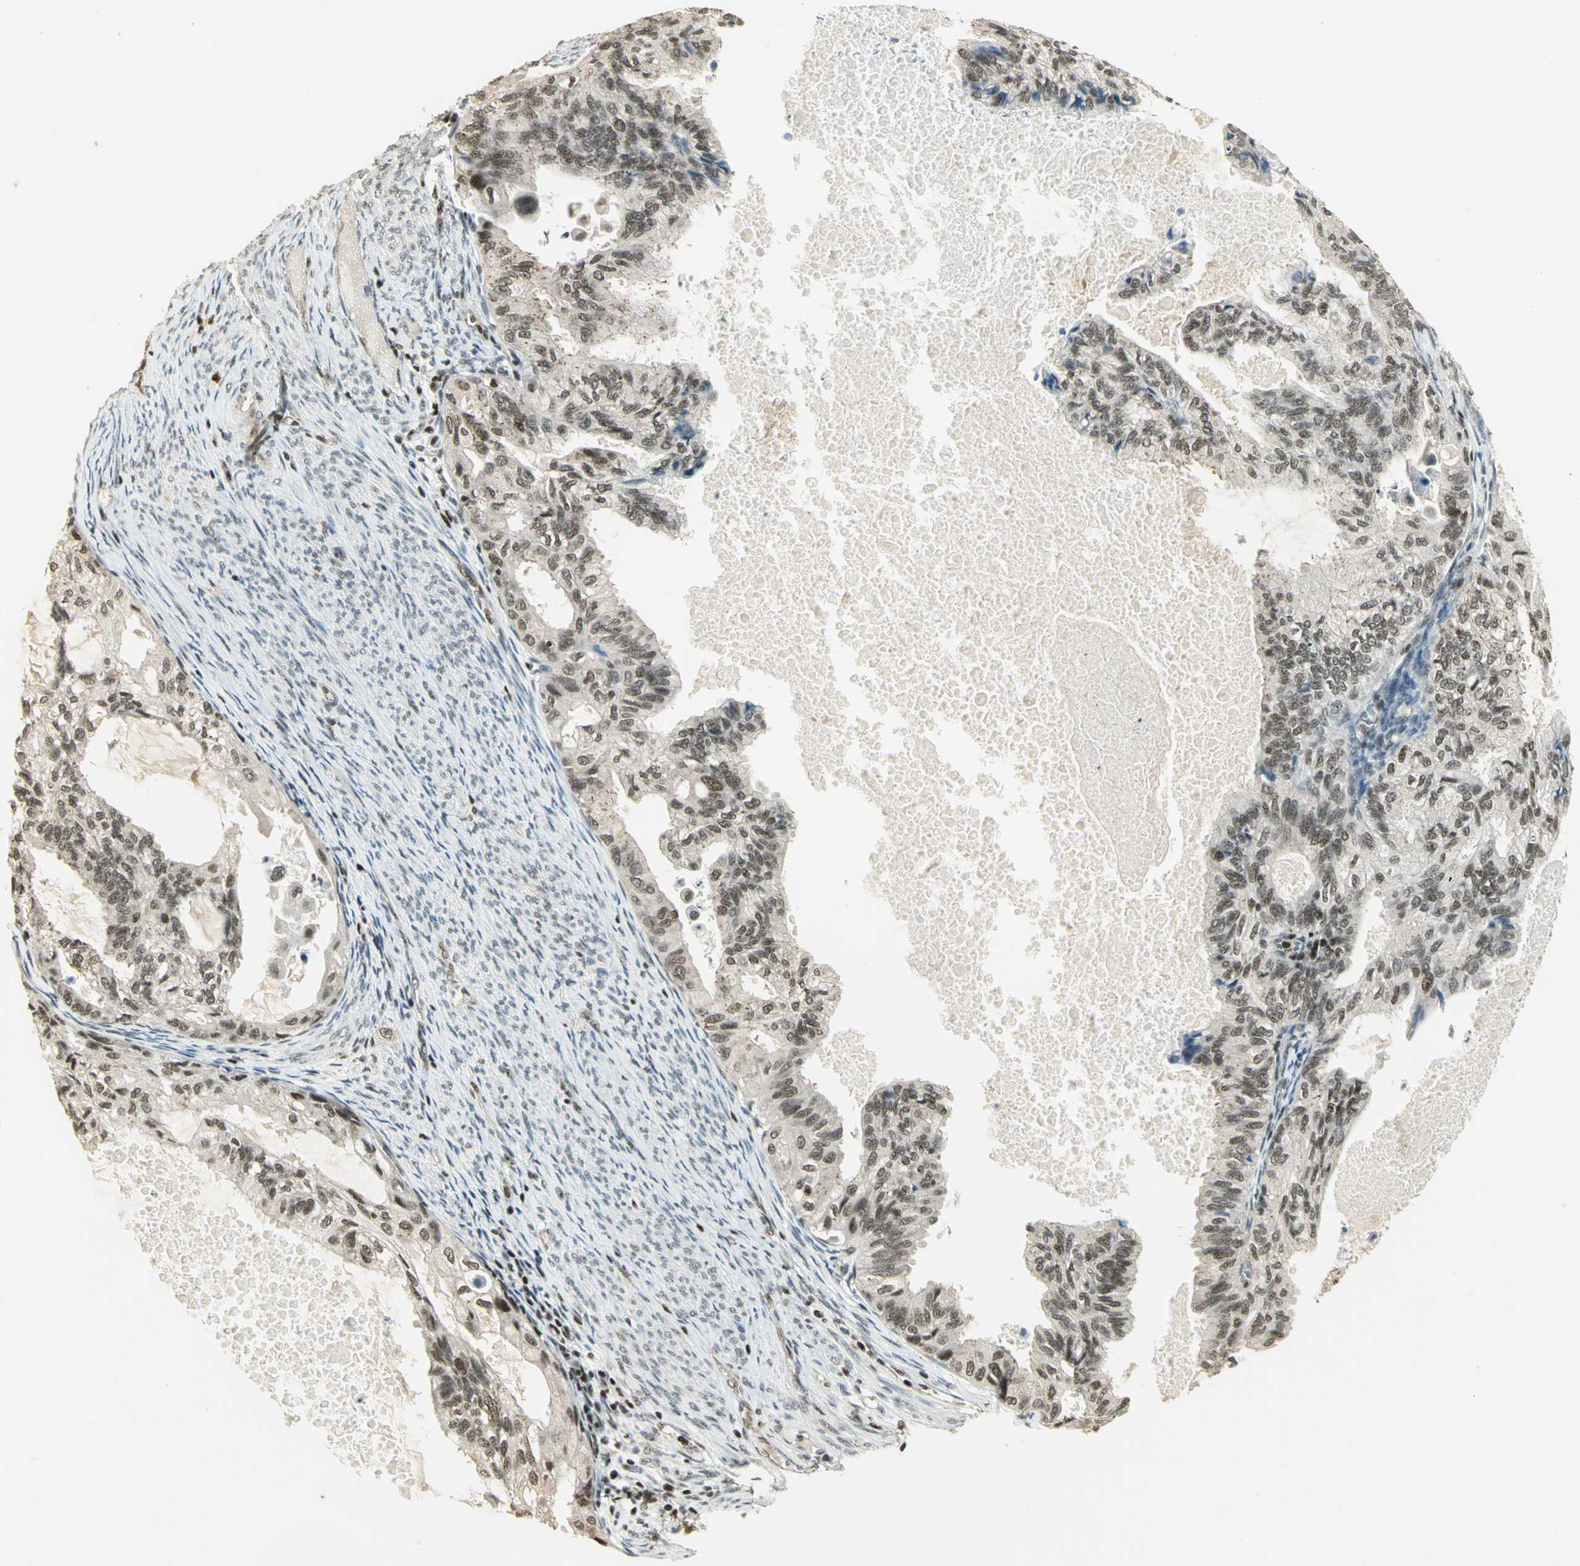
{"staining": {"intensity": "moderate", "quantity": ">75%", "location": "nuclear"}, "tissue": "cervical cancer", "cell_type": "Tumor cells", "image_type": "cancer", "snomed": [{"axis": "morphology", "description": "Normal tissue, NOS"}, {"axis": "morphology", "description": "Adenocarcinoma, NOS"}, {"axis": "topography", "description": "Cervix"}, {"axis": "topography", "description": "Endometrium"}], "caption": "About >75% of tumor cells in cervical cancer (adenocarcinoma) display moderate nuclear protein positivity as visualized by brown immunohistochemical staining.", "gene": "ELF1", "patient": {"sex": "female", "age": 86}}